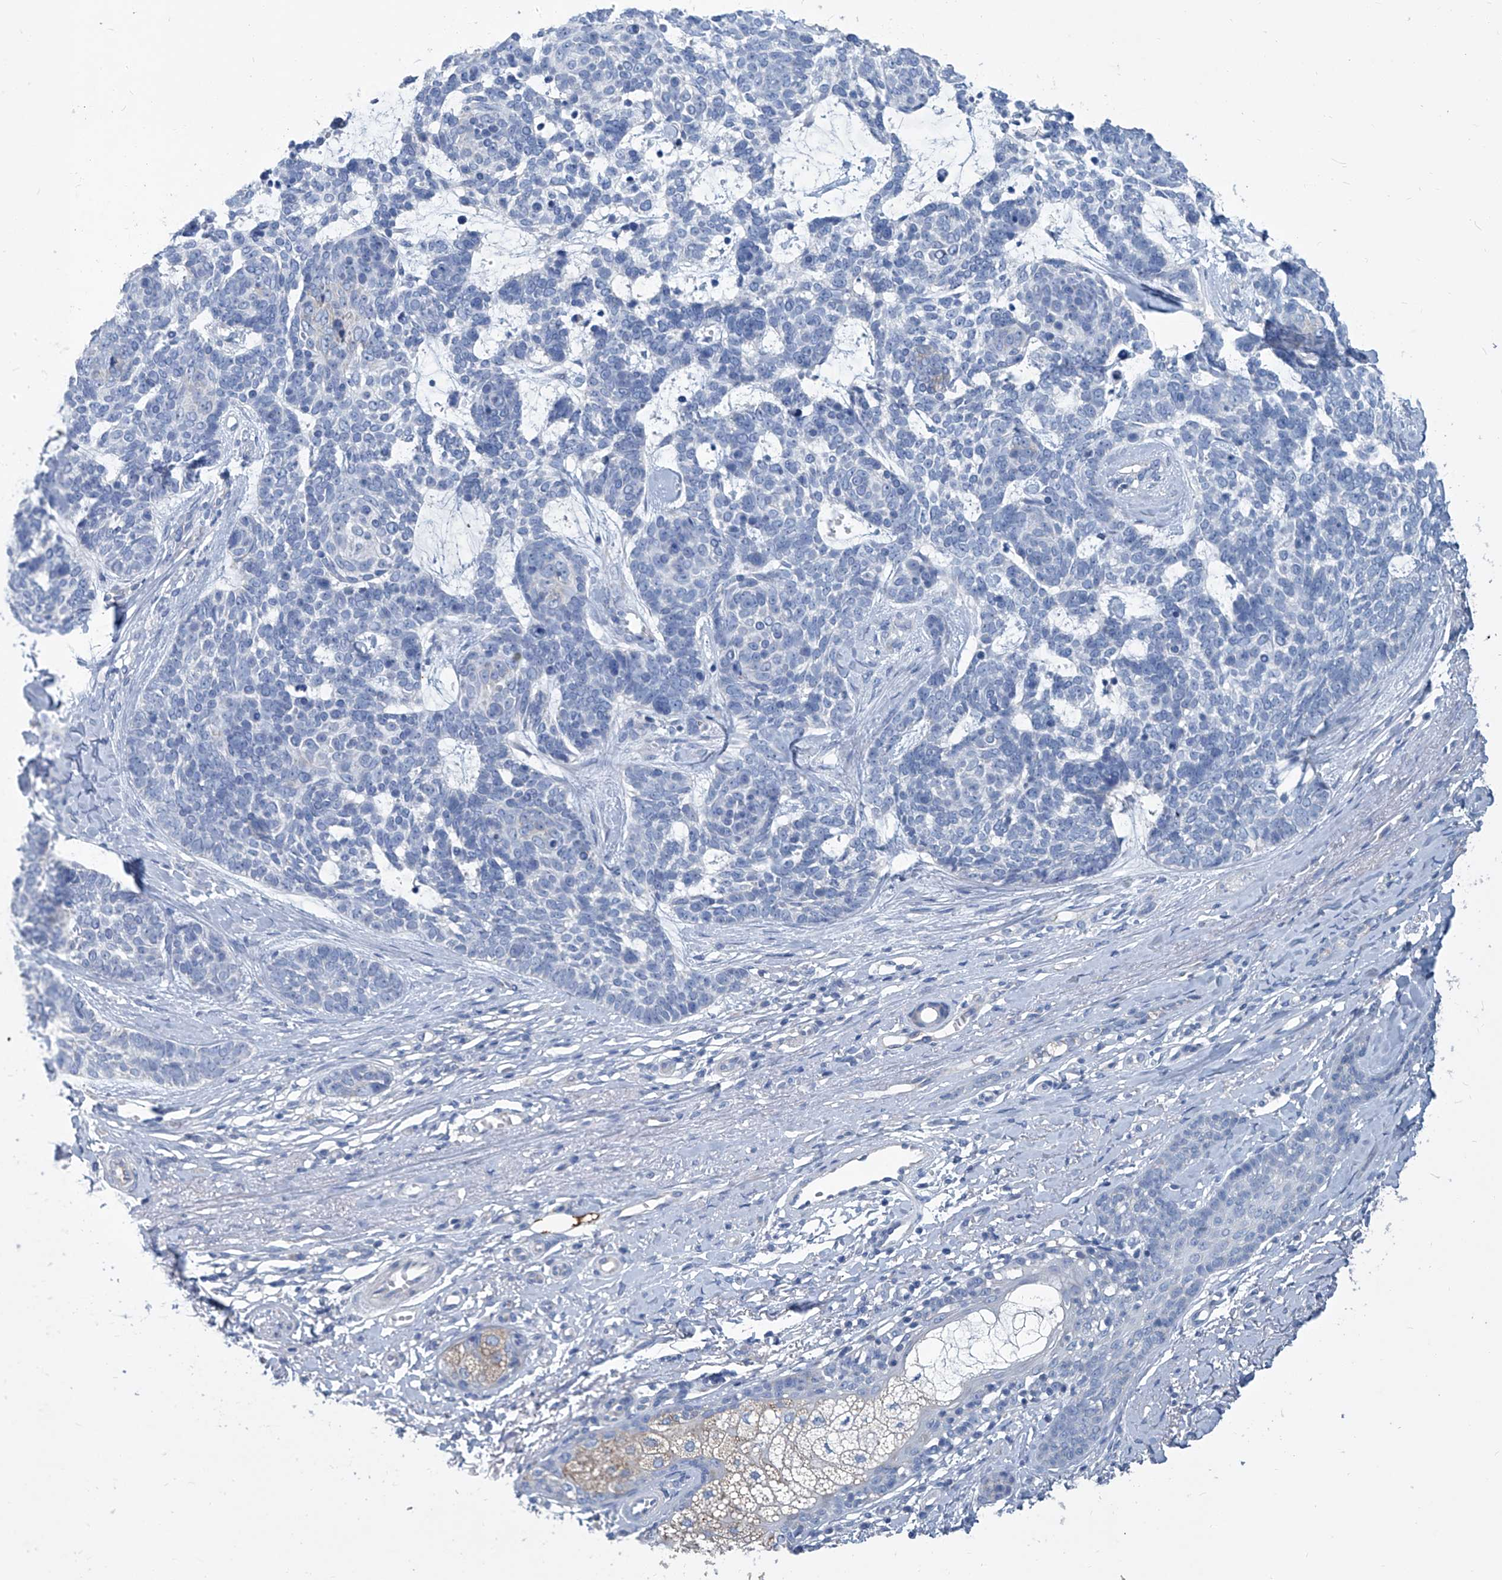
{"staining": {"intensity": "negative", "quantity": "none", "location": "none"}, "tissue": "skin cancer", "cell_type": "Tumor cells", "image_type": "cancer", "snomed": [{"axis": "morphology", "description": "Basal cell carcinoma"}, {"axis": "topography", "description": "Skin"}], "caption": "This micrograph is of skin basal cell carcinoma stained with immunohistochemistry (IHC) to label a protein in brown with the nuclei are counter-stained blue. There is no positivity in tumor cells. (Stains: DAB immunohistochemistry with hematoxylin counter stain, Microscopy: brightfield microscopy at high magnification).", "gene": "MTARC1", "patient": {"sex": "female", "age": 81}}